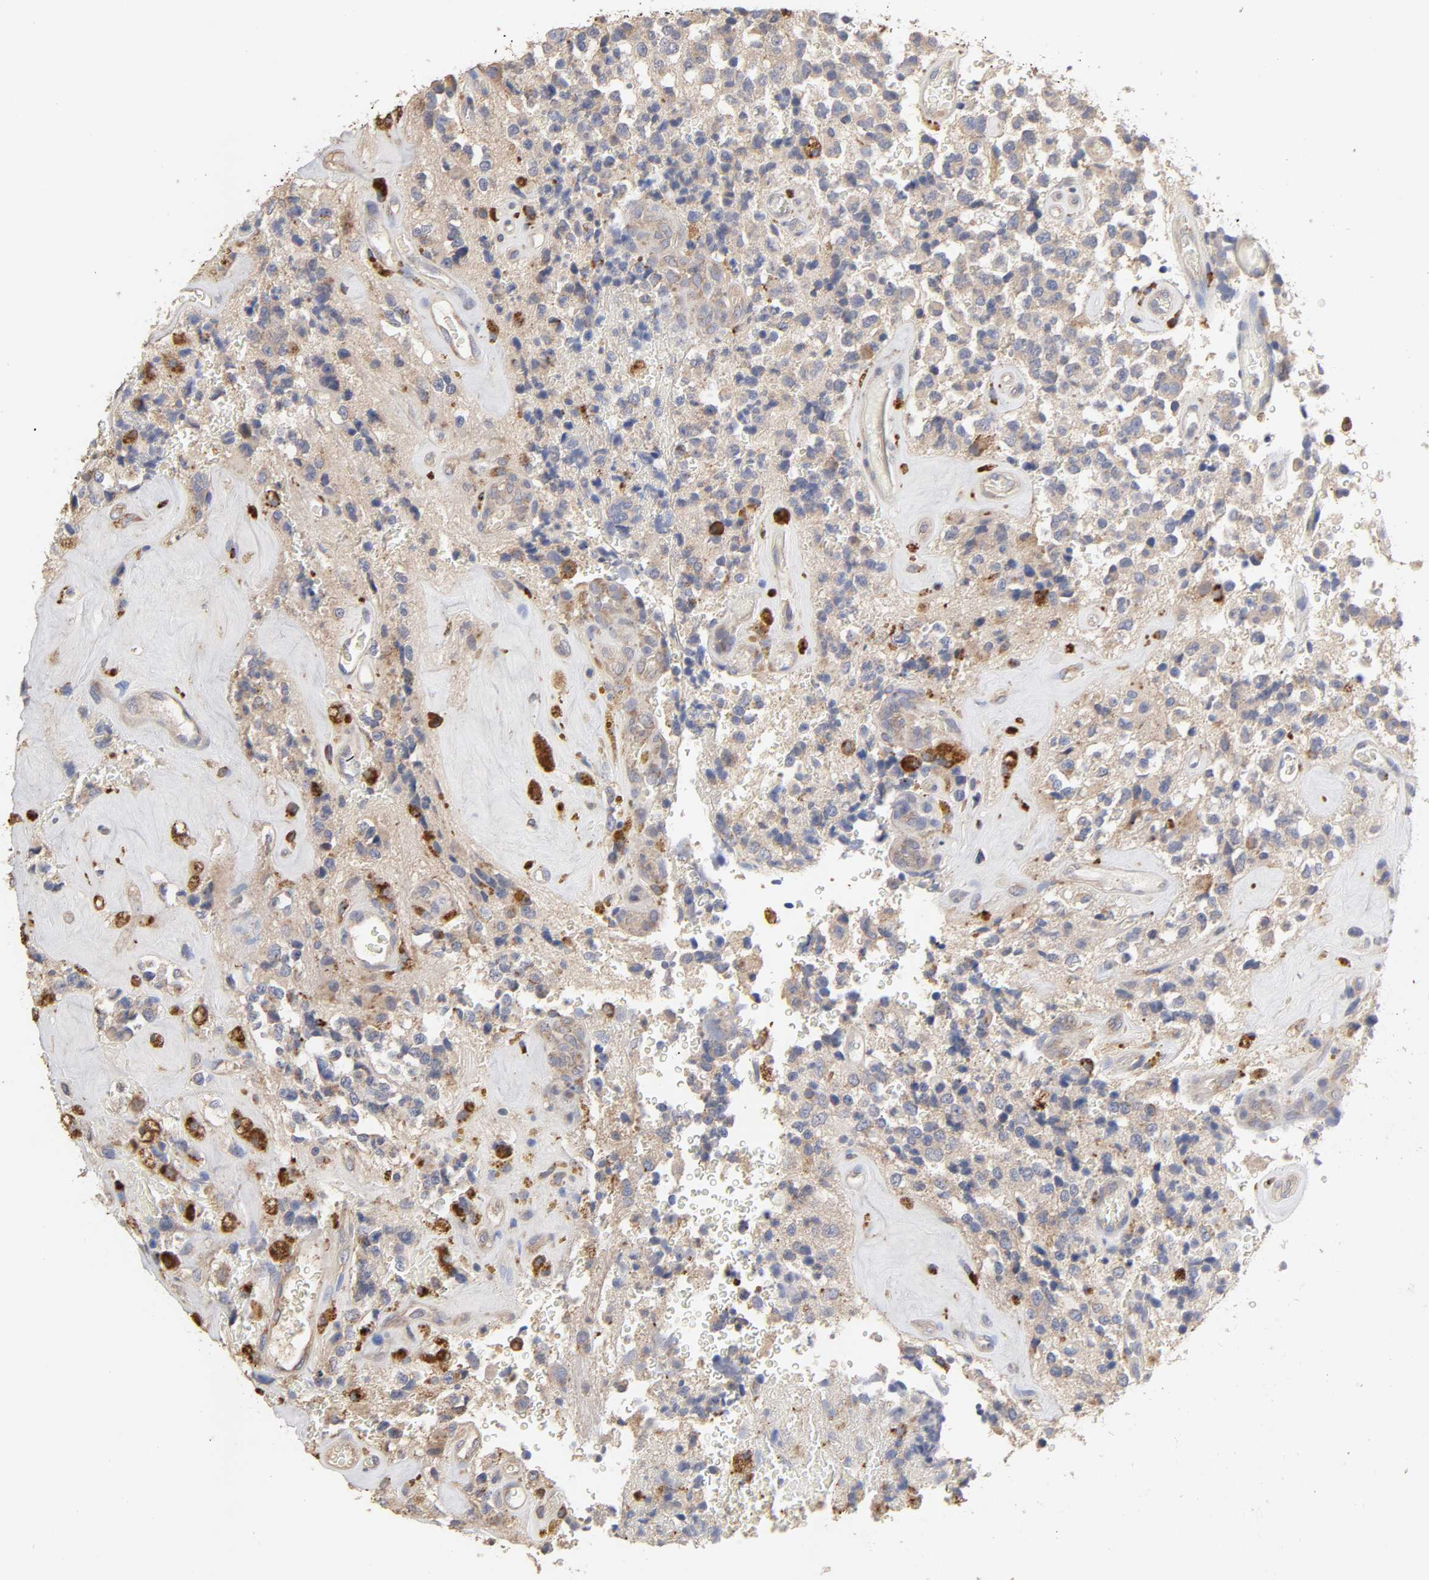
{"staining": {"intensity": "weak", "quantity": "25%-75%", "location": "cytoplasmic/membranous"}, "tissue": "glioma", "cell_type": "Tumor cells", "image_type": "cancer", "snomed": [{"axis": "morphology", "description": "Glioma, malignant, High grade"}, {"axis": "topography", "description": "pancreas cauda"}], "caption": "Glioma stained with a brown dye demonstrates weak cytoplasmic/membranous positive positivity in about 25%-75% of tumor cells.", "gene": "EIF4G2", "patient": {"sex": "male", "age": 60}}